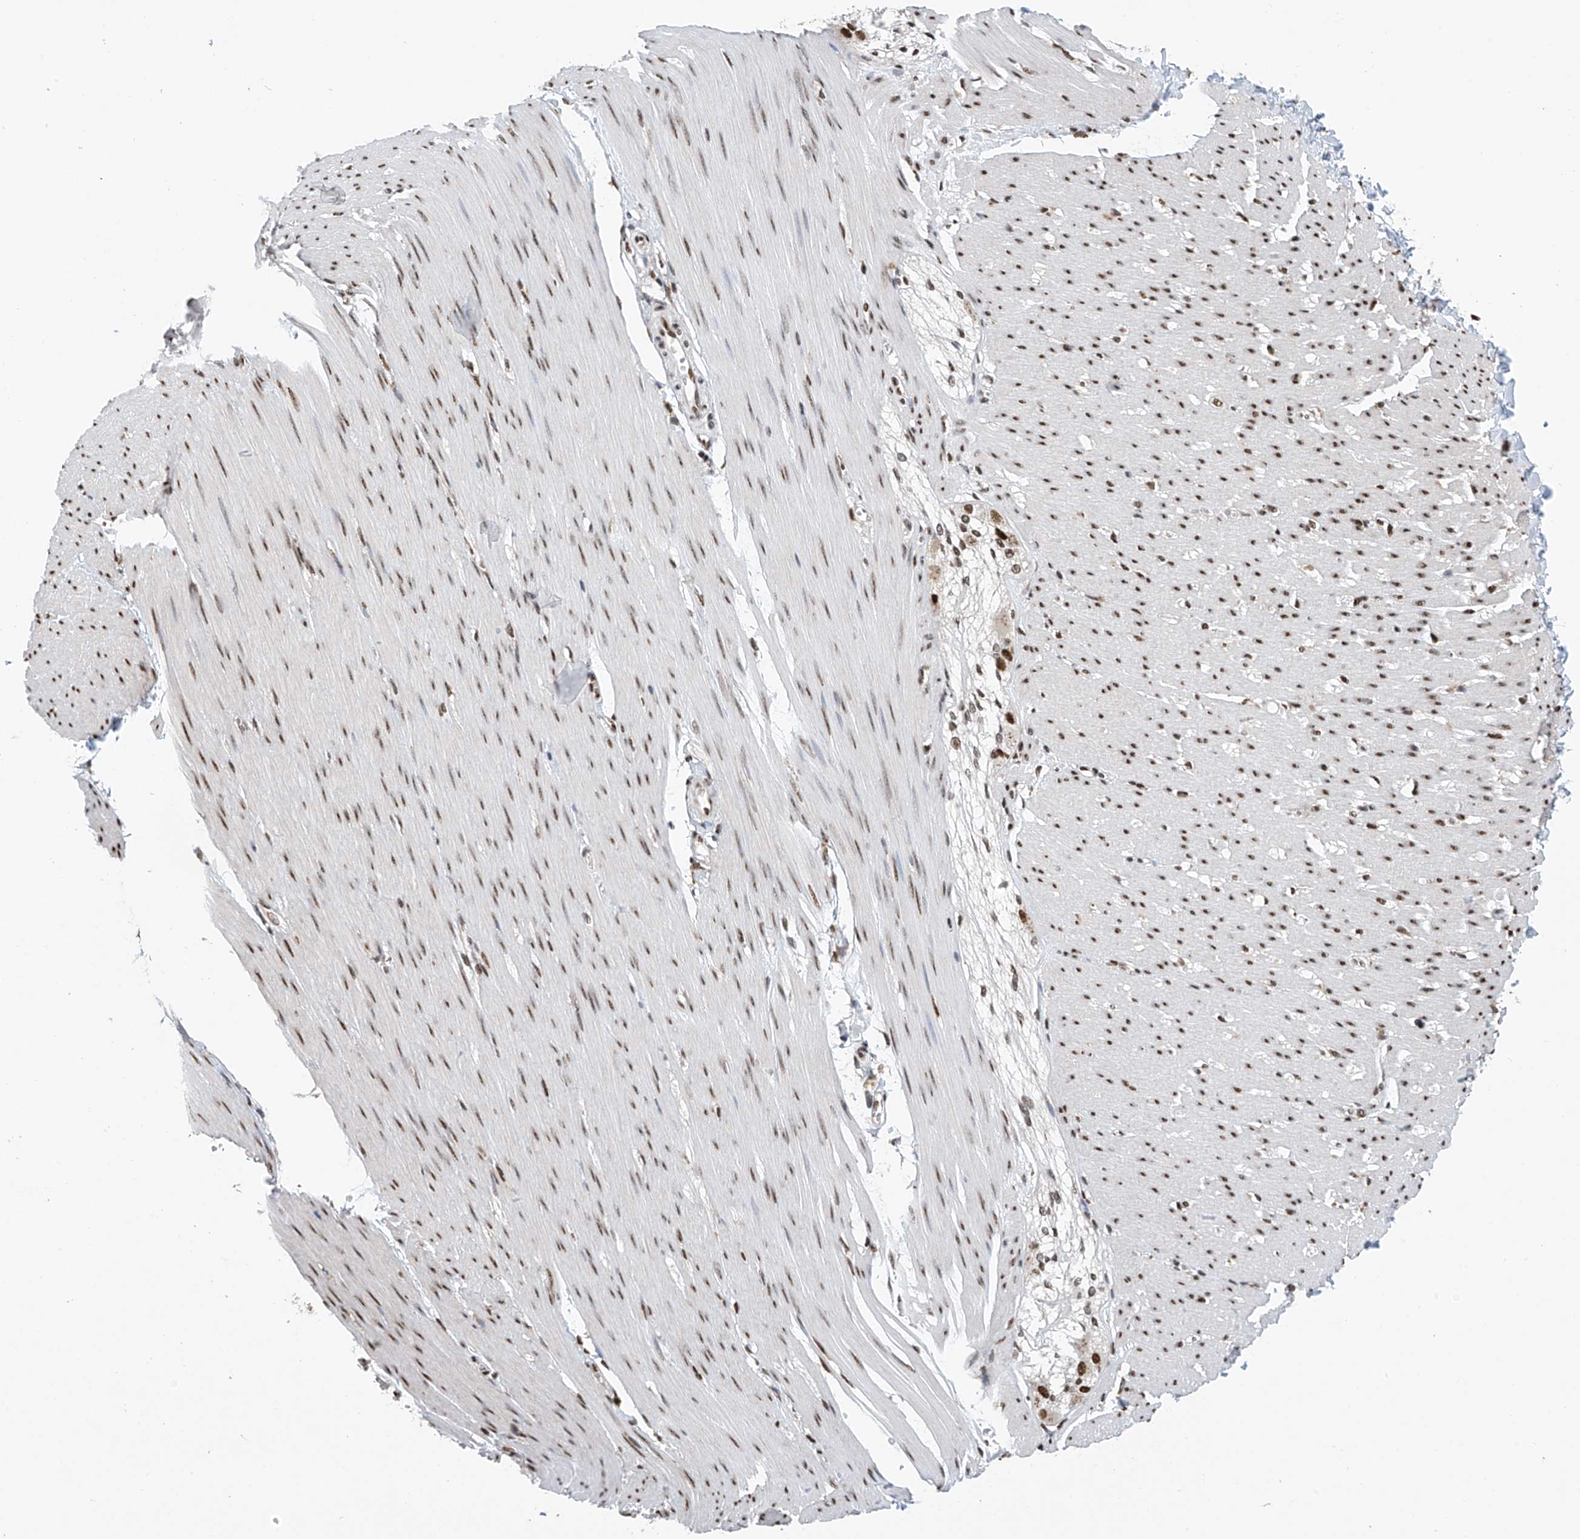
{"staining": {"intensity": "moderate", "quantity": ">75%", "location": "nuclear"}, "tissue": "smooth muscle", "cell_type": "Smooth muscle cells", "image_type": "normal", "snomed": [{"axis": "morphology", "description": "Normal tissue, NOS"}, {"axis": "morphology", "description": "Adenocarcinoma, NOS"}, {"axis": "topography", "description": "Colon"}, {"axis": "topography", "description": "Peripheral nerve tissue"}], "caption": "Immunohistochemical staining of benign human smooth muscle displays >75% levels of moderate nuclear protein positivity in approximately >75% of smooth muscle cells. (DAB (3,3'-diaminobenzidine) IHC with brightfield microscopy, high magnification).", "gene": "APLF", "patient": {"sex": "male", "age": 14}}